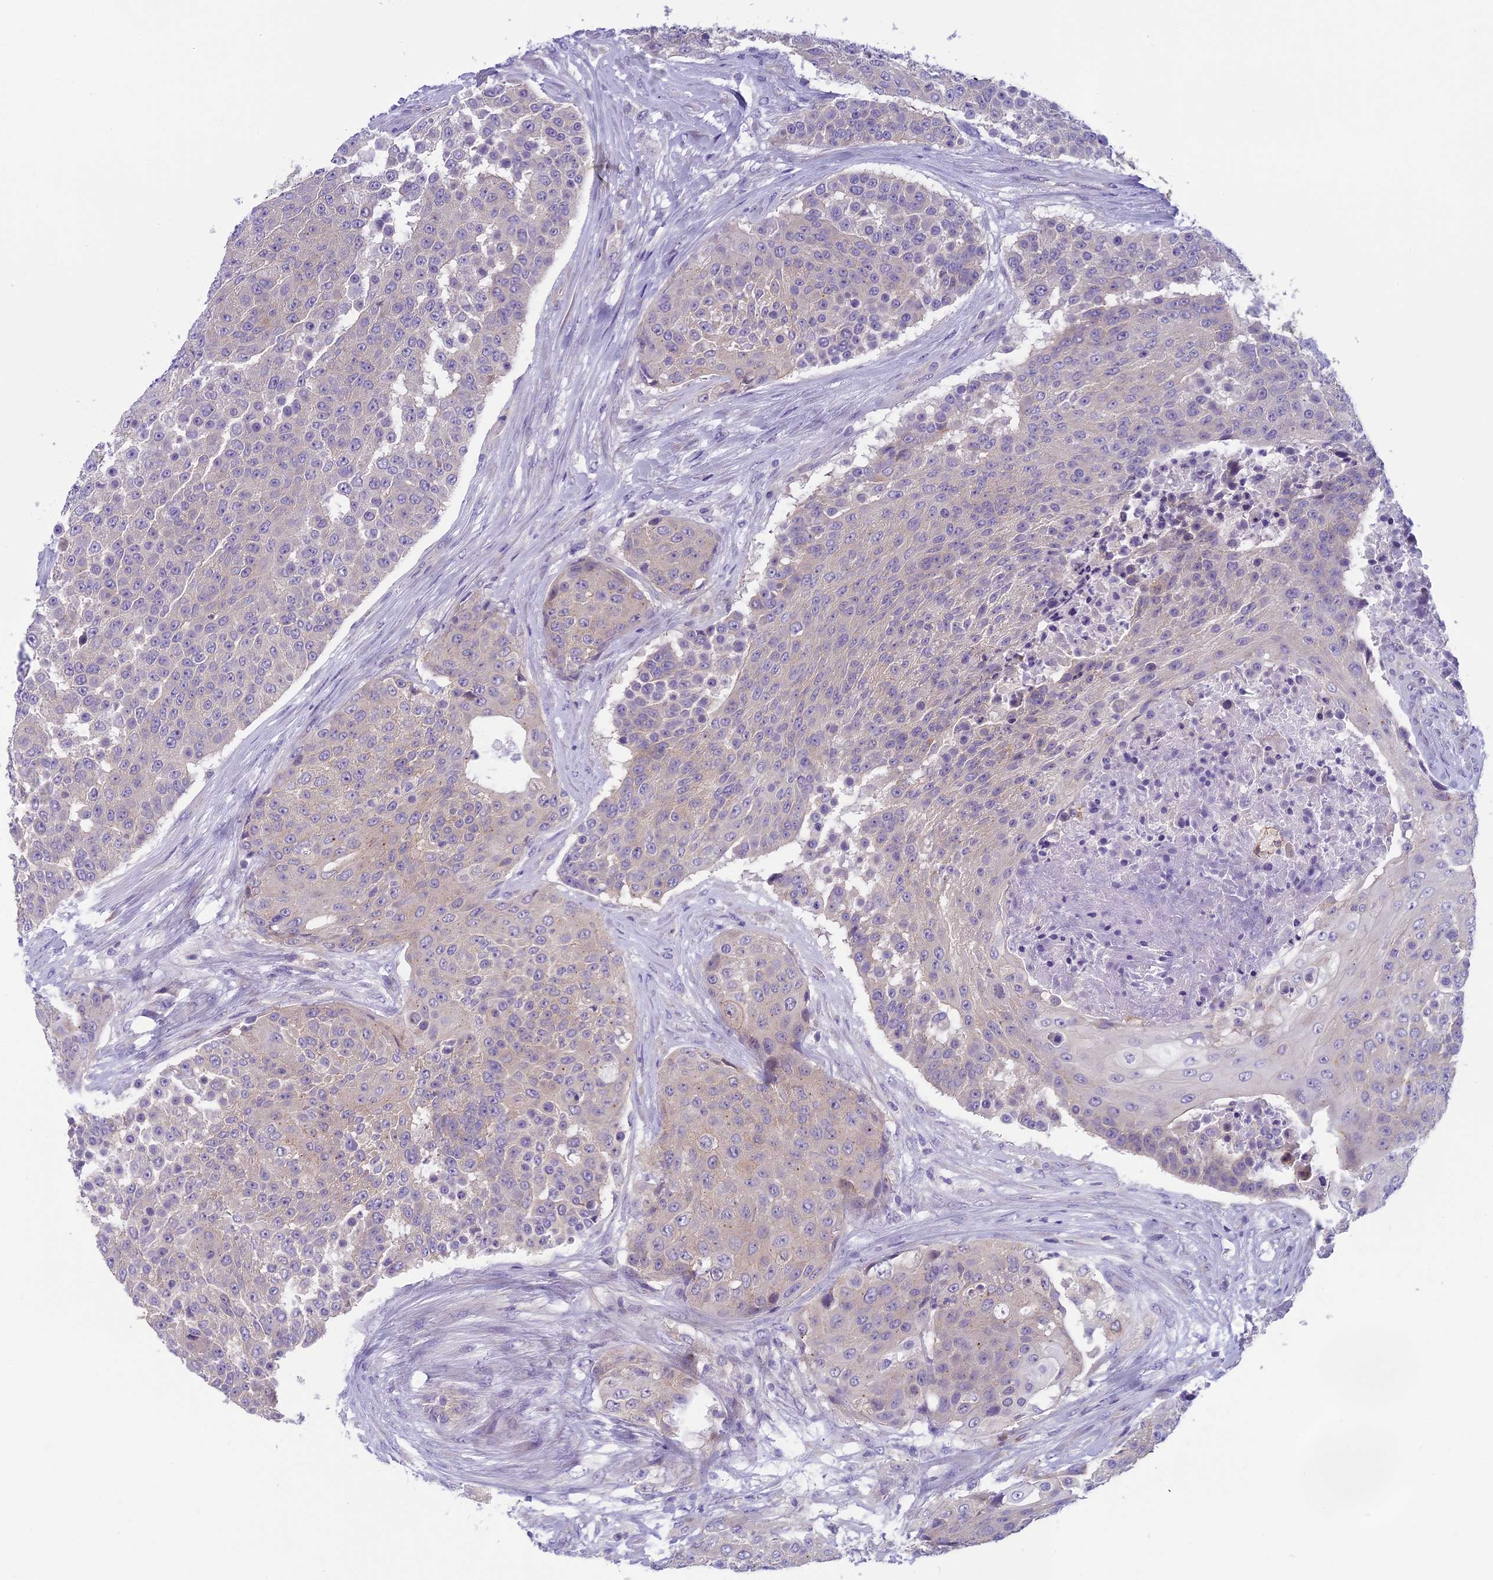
{"staining": {"intensity": "negative", "quantity": "none", "location": "none"}, "tissue": "urothelial cancer", "cell_type": "Tumor cells", "image_type": "cancer", "snomed": [{"axis": "morphology", "description": "Urothelial carcinoma, High grade"}, {"axis": "topography", "description": "Urinary bladder"}], "caption": "Immunohistochemistry of high-grade urothelial carcinoma reveals no positivity in tumor cells.", "gene": "ARHGEF37", "patient": {"sex": "female", "age": 63}}